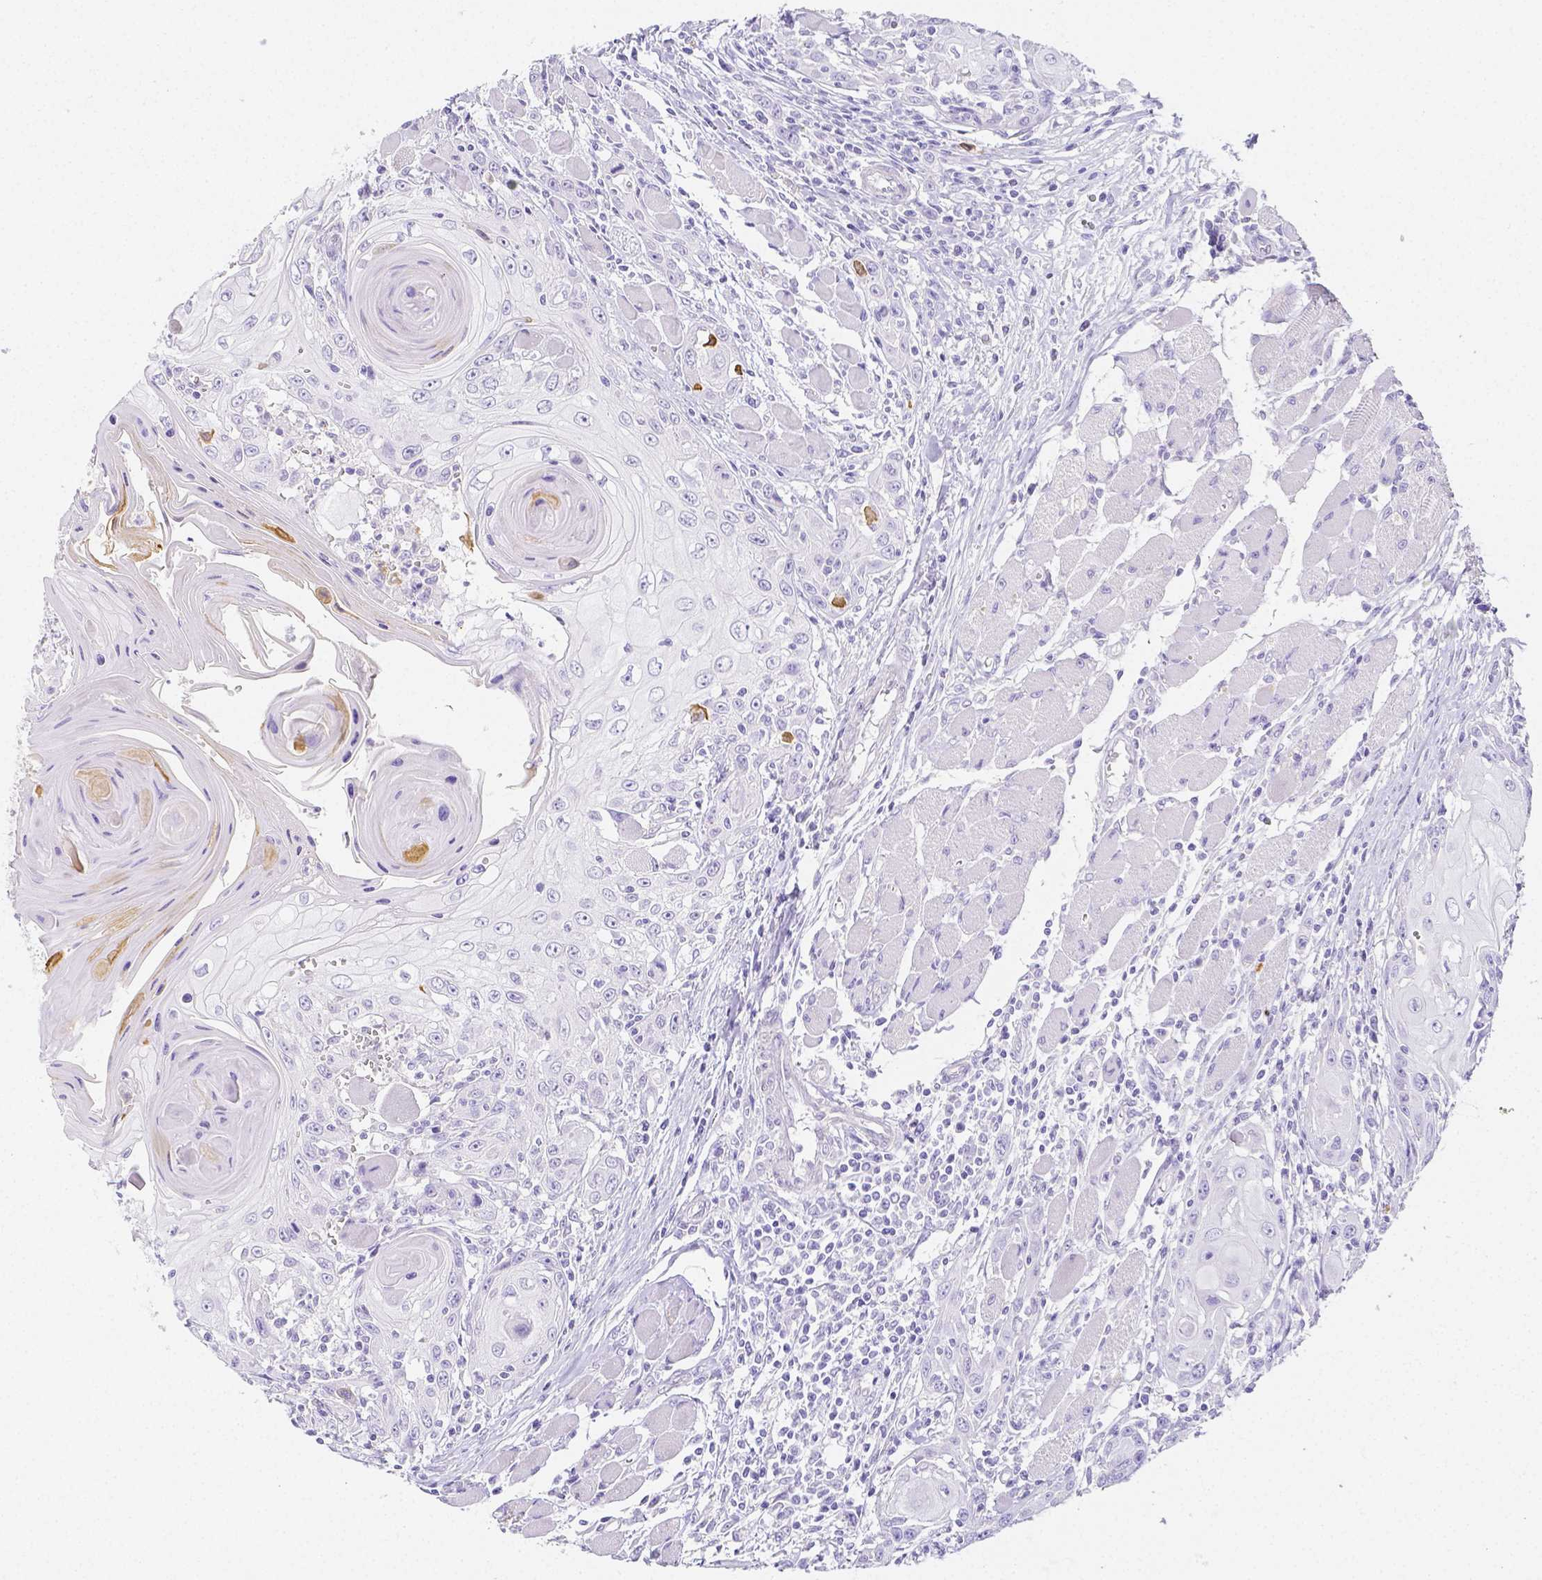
{"staining": {"intensity": "negative", "quantity": "none", "location": "none"}, "tissue": "head and neck cancer", "cell_type": "Tumor cells", "image_type": "cancer", "snomed": [{"axis": "morphology", "description": "Squamous cell carcinoma, NOS"}, {"axis": "topography", "description": "Head-Neck"}], "caption": "IHC image of neoplastic tissue: human head and neck cancer stained with DAB displays no significant protein expression in tumor cells.", "gene": "ARHGAP36", "patient": {"sex": "female", "age": 80}}